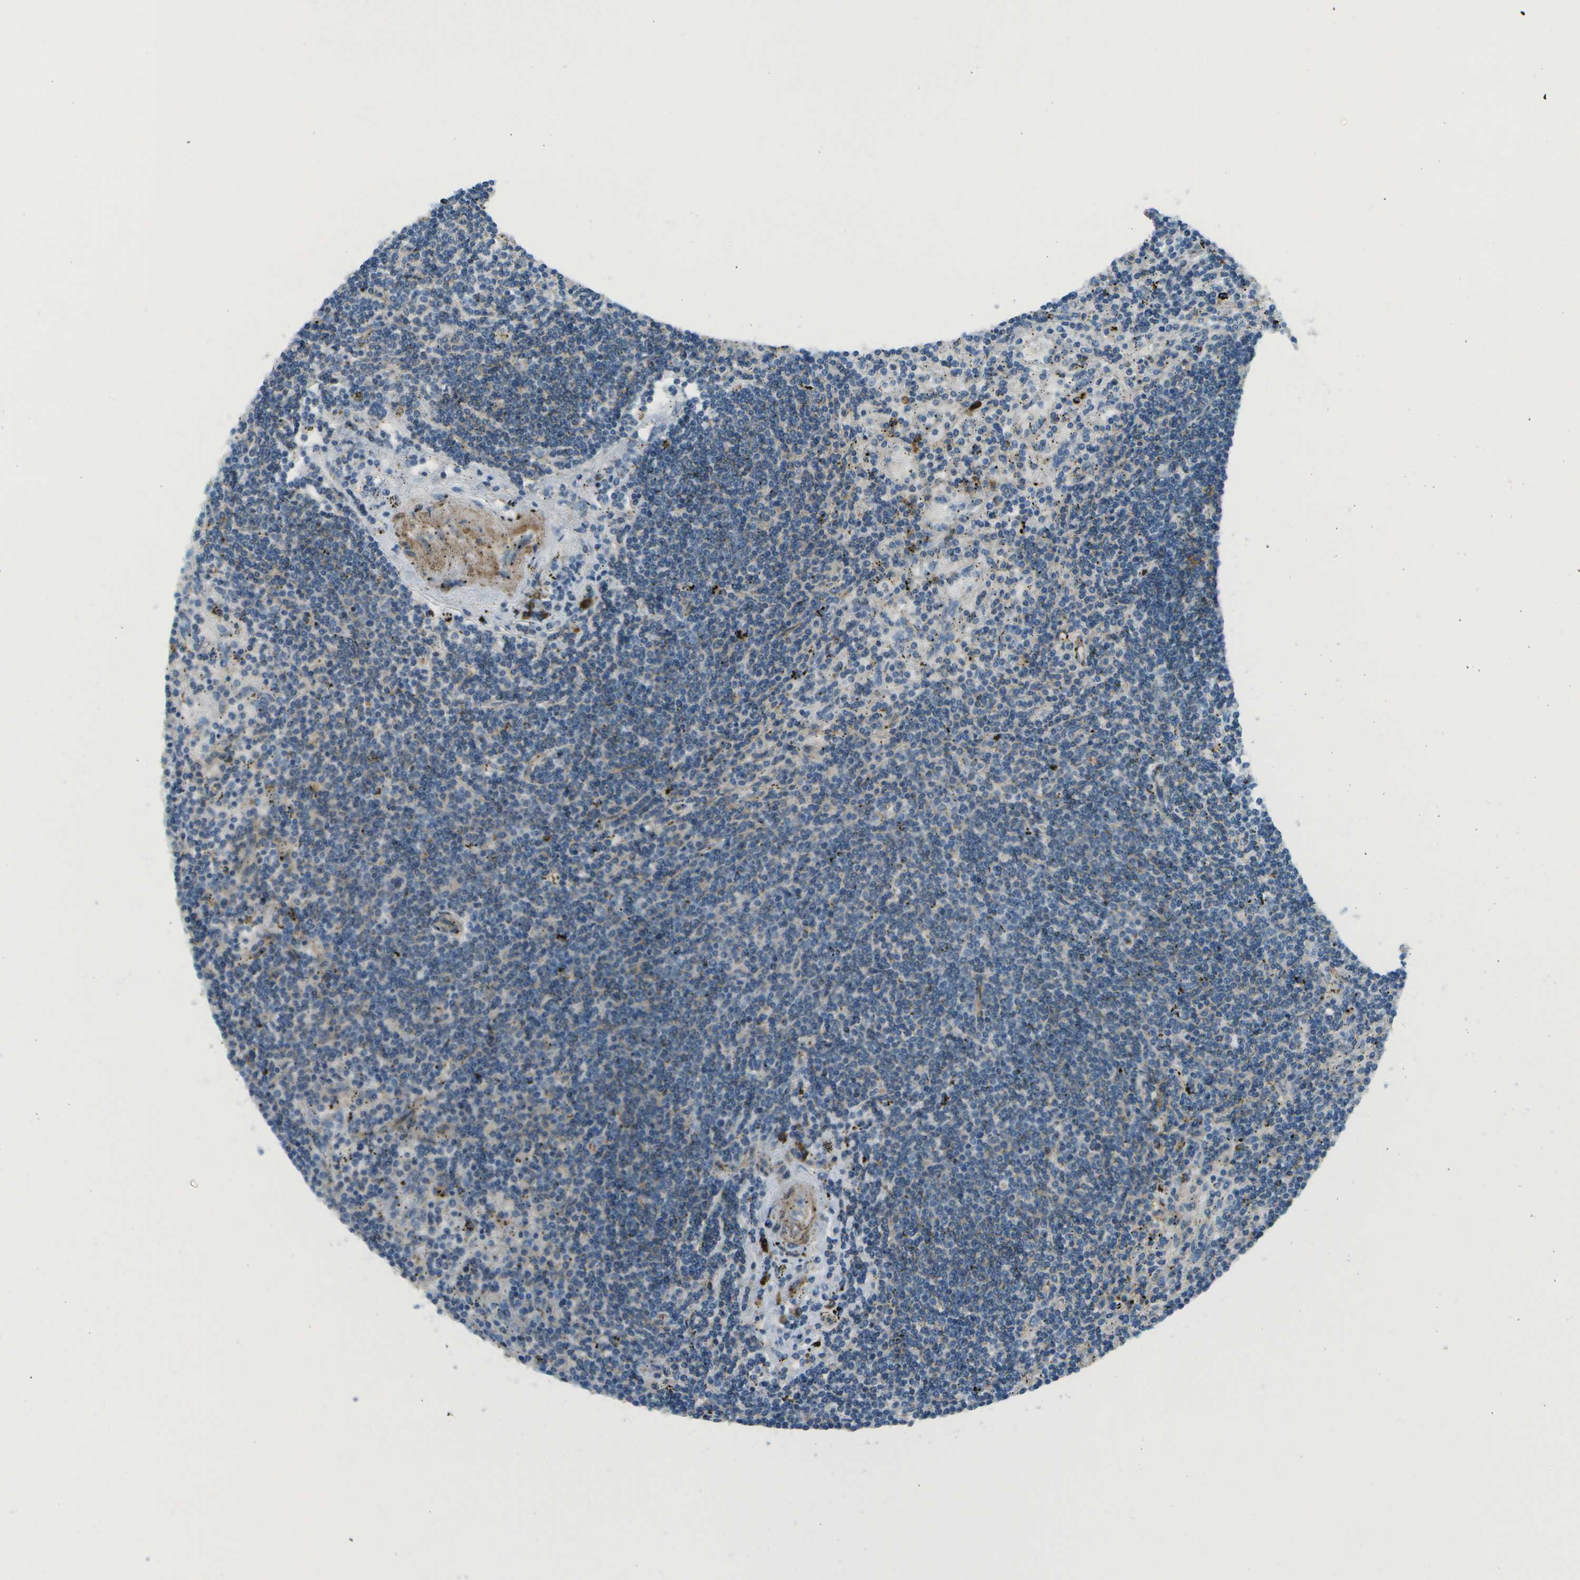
{"staining": {"intensity": "negative", "quantity": "none", "location": "none"}, "tissue": "lymphoma", "cell_type": "Tumor cells", "image_type": "cancer", "snomed": [{"axis": "morphology", "description": "Malignant lymphoma, non-Hodgkin's type, Low grade"}, {"axis": "topography", "description": "Spleen"}], "caption": "The histopathology image exhibits no significant staining in tumor cells of lymphoma. Nuclei are stained in blue.", "gene": "MYH11", "patient": {"sex": "male", "age": 76}}